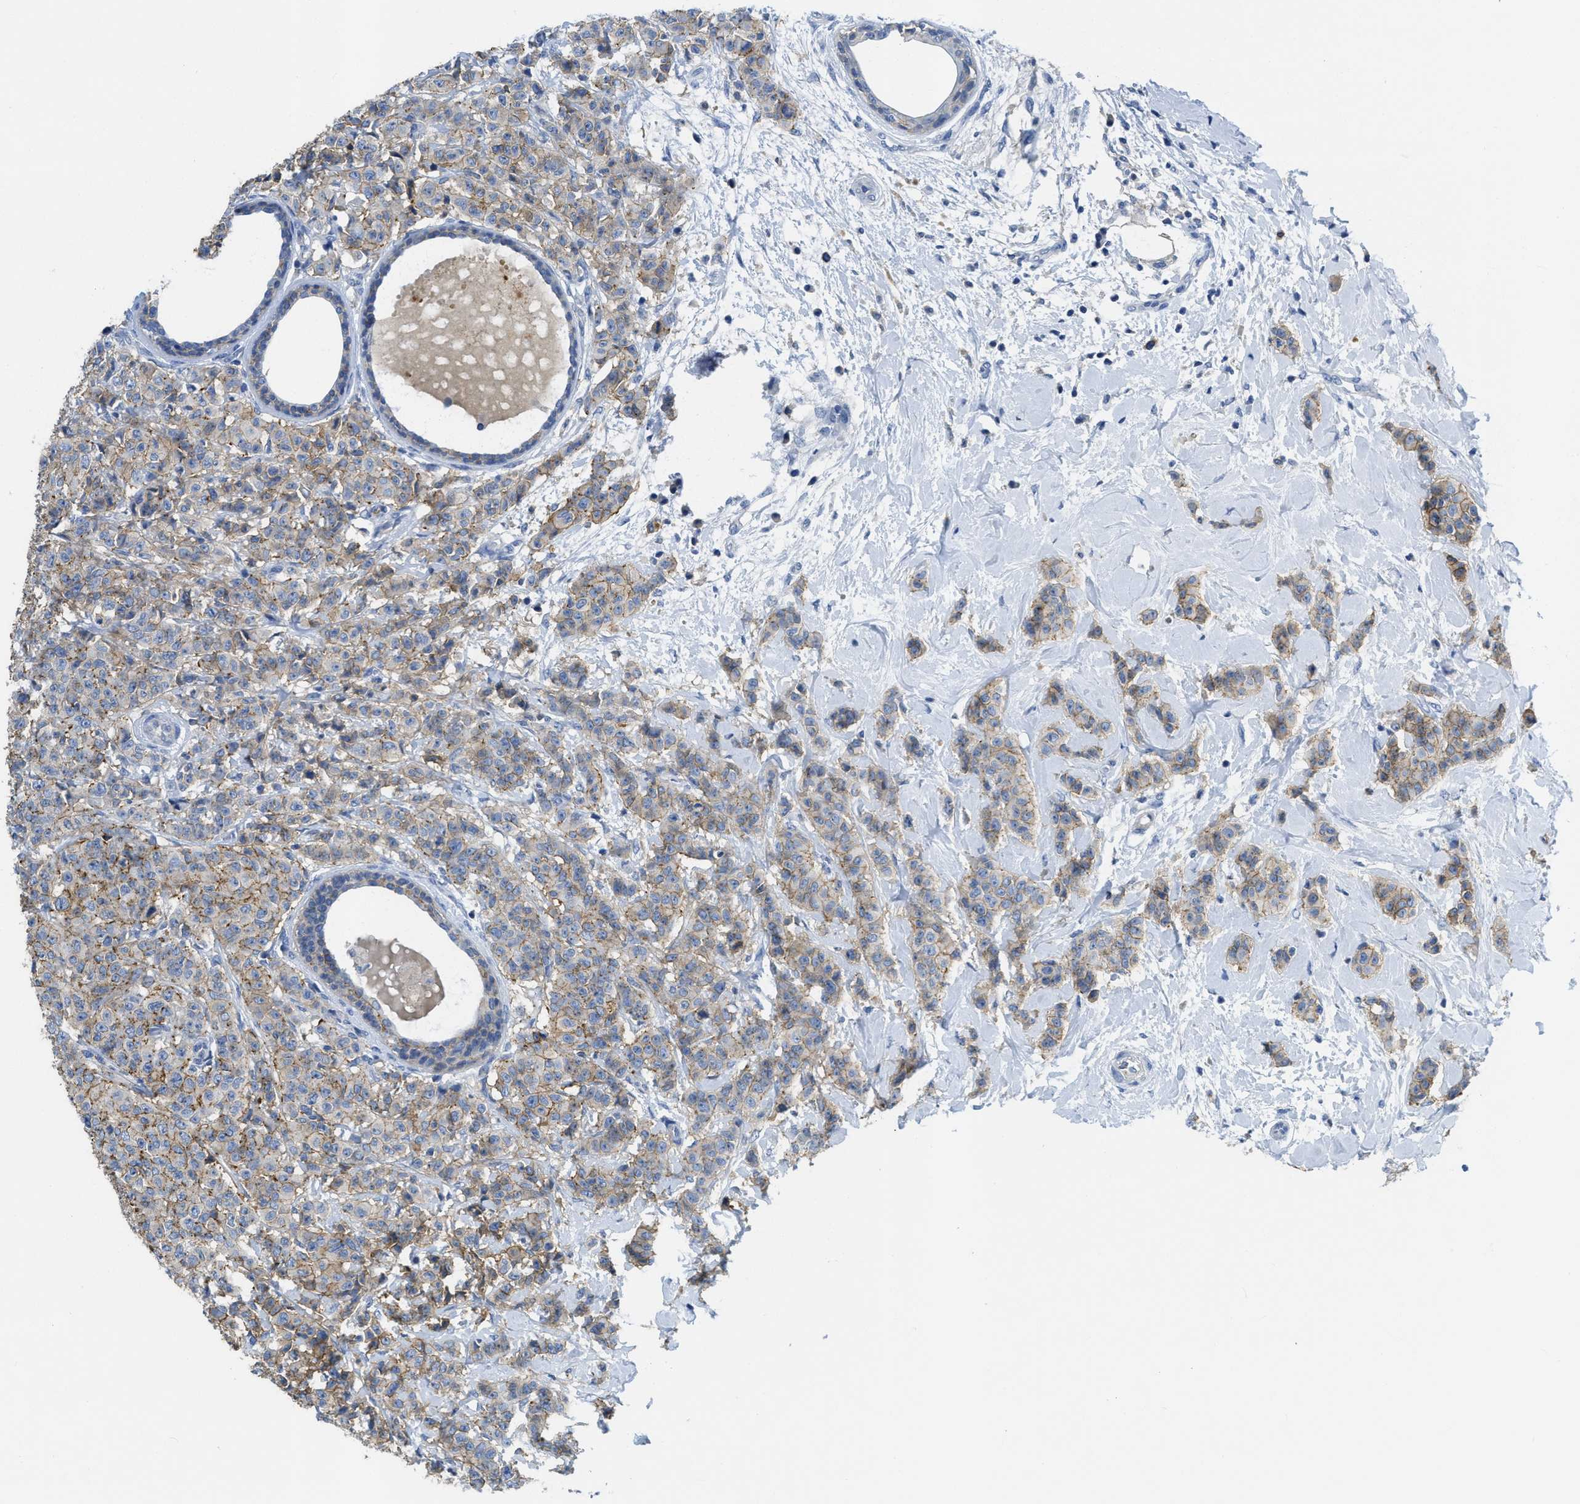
{"staining": {"intensity": "moderate", "quantity": ">75%", "location": "cytoplasmic/membranous"}, "tissue": "breast cancer", "cell_type": "Tumor cells", "image_type": "cancer", "snomed": [{"axis": "morphology", "description": "Normal tissue, NOS"}, {"axis": "morphology", "description": "Duct carcinoma"}, {"axis": "topography", "description": "Breast"}], "caption": "Moderate cytoplasmic/membranous protein expression is identified in about >75% of tumor cells in breast cancer (intraductal carcinoma). The staining was performed using DAB (3,3'-diaminobenzidine), with brown indicating positive protein expression. Nuclei are stained blue with hematoxylin.", "gene": "CNNM4", "patient": {"sex": "female", "age": 40}}